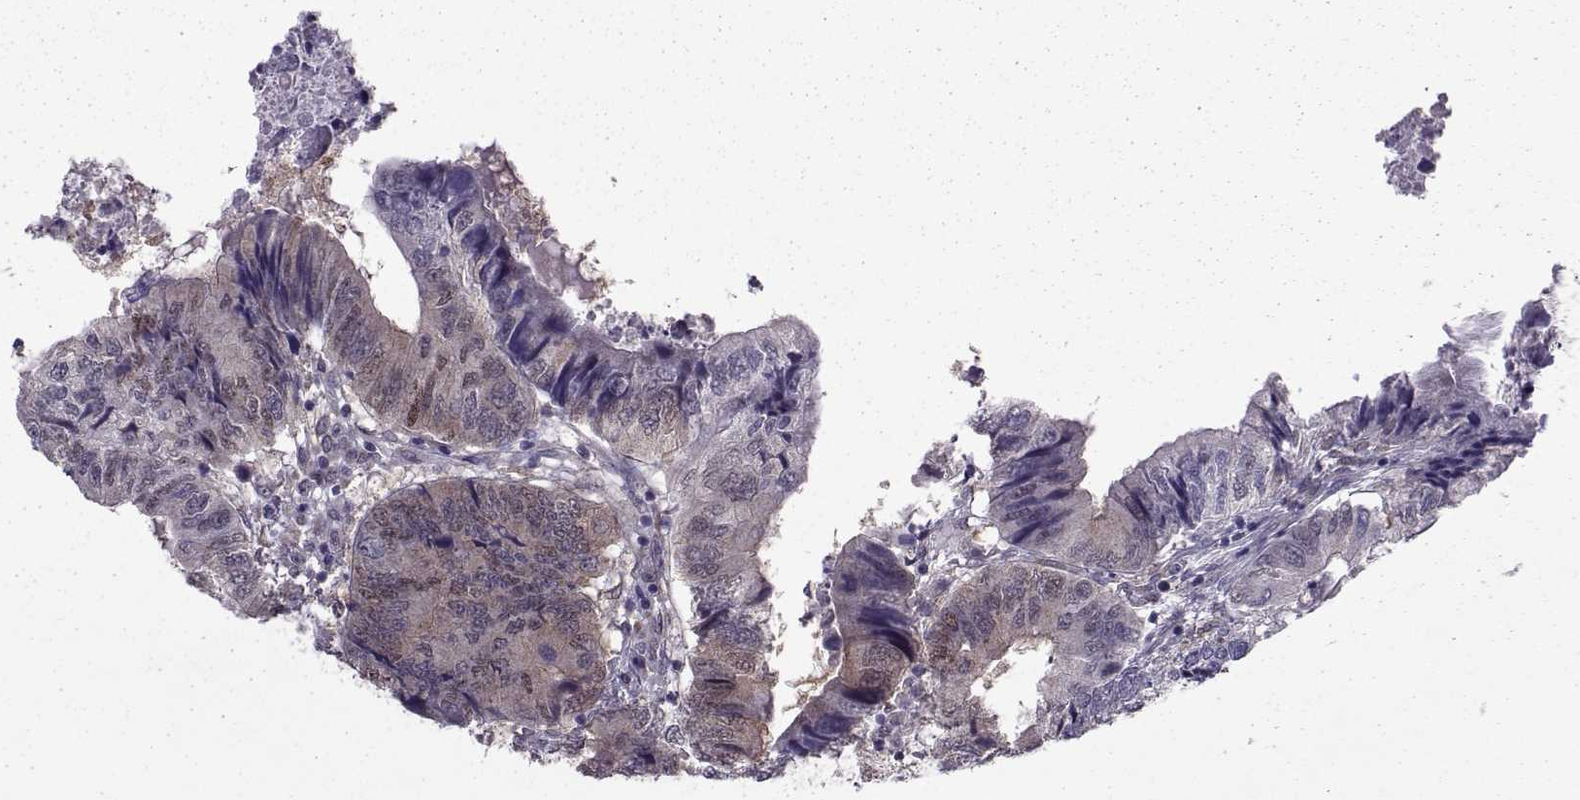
{"staining": {"intensity": "moderate", "quantity": "25%-75%", "location": "cytoplasmic/membranous,nuclear"}, "tissue": "colorectal cancer", "cell_type": "Tumor cells", "image_type": "cancer", "snomed": [{"axis": "morphology", "description": "Adenocarcinoma, NOS"}, {"axis": "topography", "description": "Colon"}], "caption": "Human colorectal adenocarcinoma stained with a protein marker exhibits moderate staining in tumor cells.", "gene": "CDK4", "patient": {"sex": "male", "age": 53}}